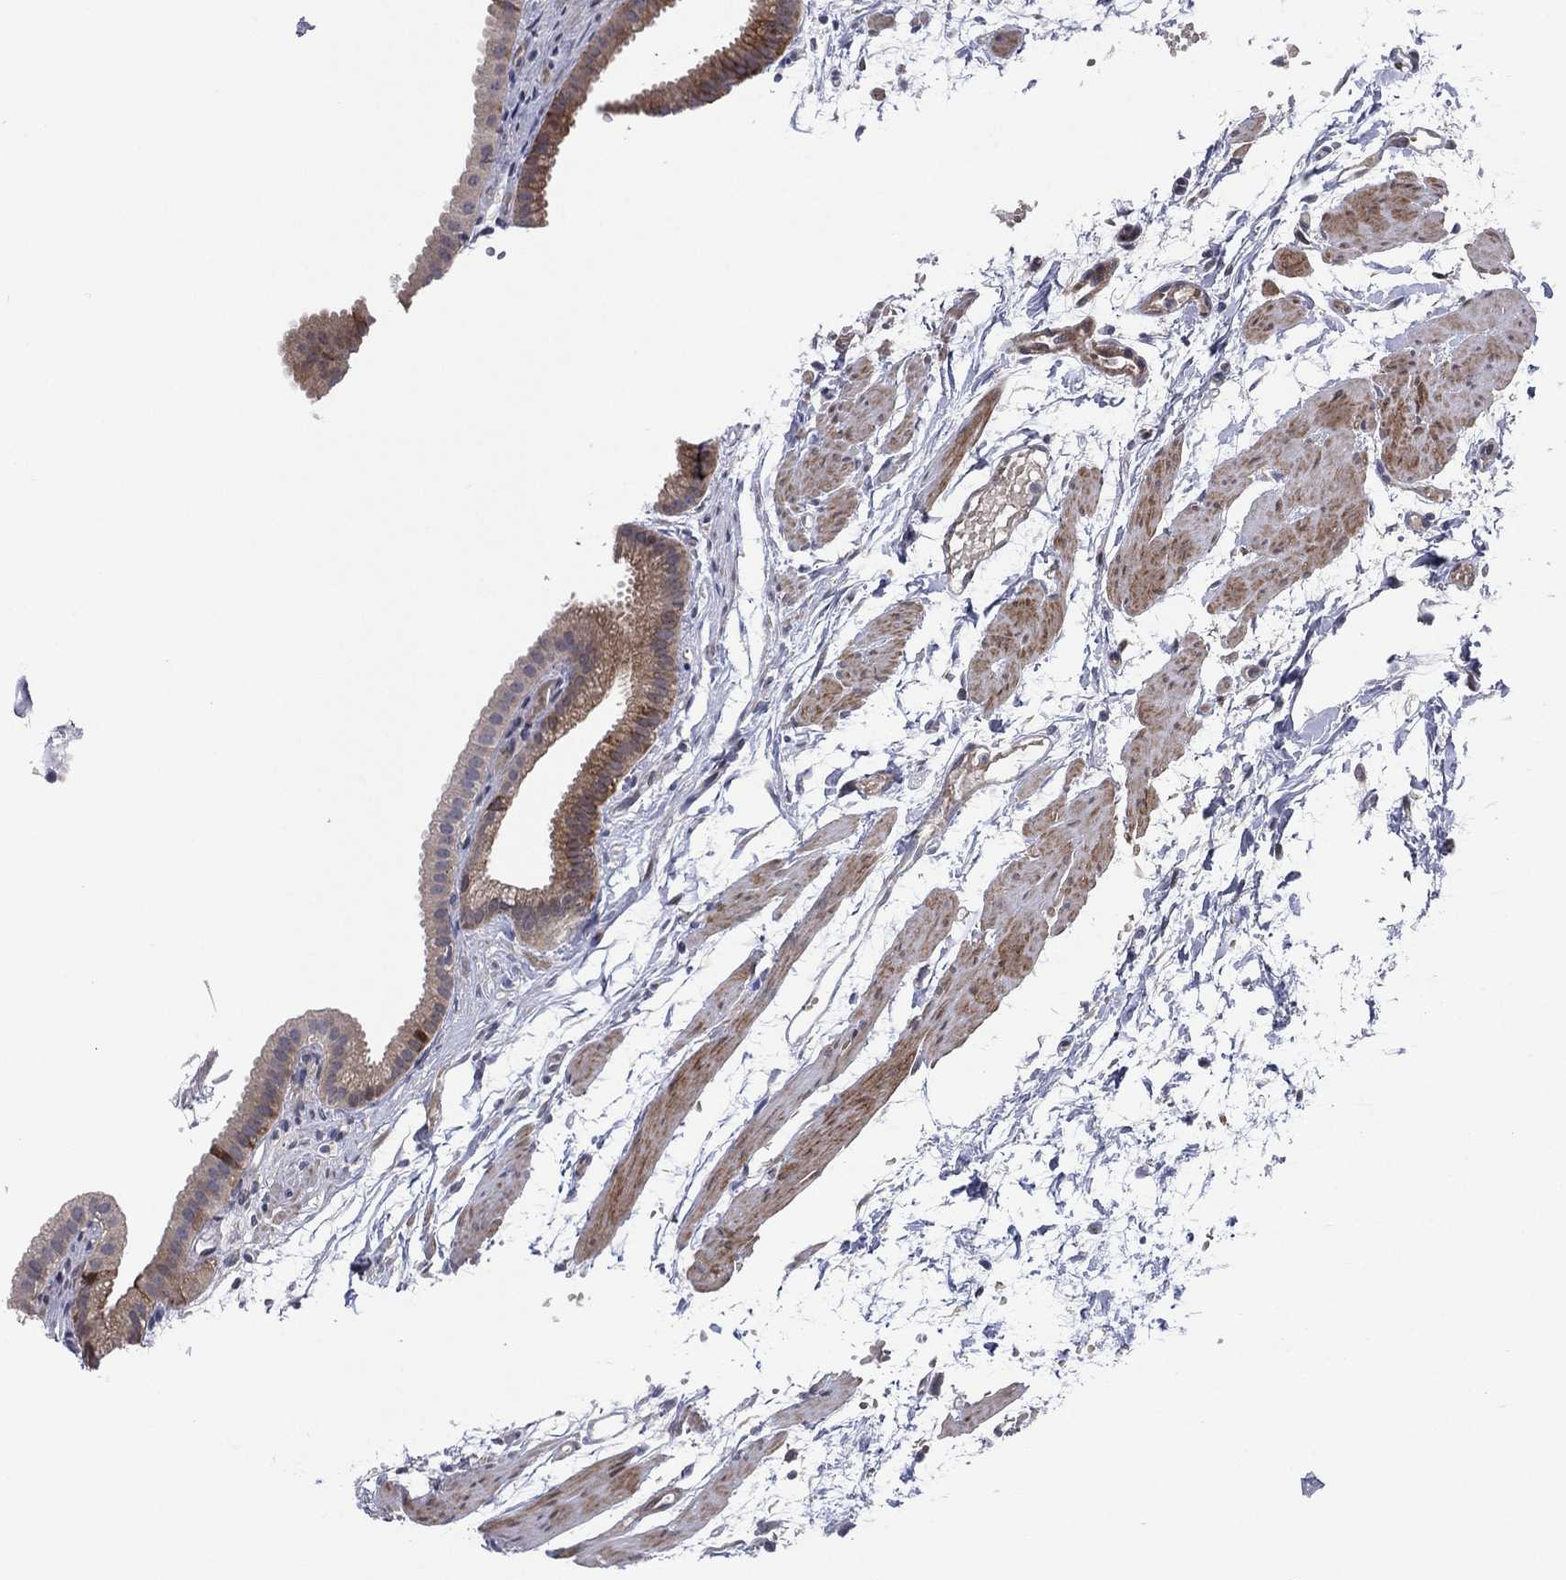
{"staining": {"intensity": "moderate", "quantity": "25%-75%", "location": "cytoplasmic/membranous"}, "tissue": "gallbladder", "cell_type": "Glandular cells", "image_type": "normal", "snomed": [{"axis": "morphology", "description": "Normal tissue, NOS"}, {"axis": "topography", "description": "Gallbladder"}, {"axis": "topography", "description": "Peripheral nerve tissue"}], "caption": "Immunohistochemistry of benign gallbladder exhibits medium levels of moderate cytoplasmic/membranous staining in about 25%-75% of glandular cells. The protein of interest is stained brown, and the nuclei are stained in blue (DAB (3,3'-diaminobenzidine) IHC with brightfield microscopy, high magnification).", "gene": "UTP14A", "patient": {"sex": "female", "age": 45}}